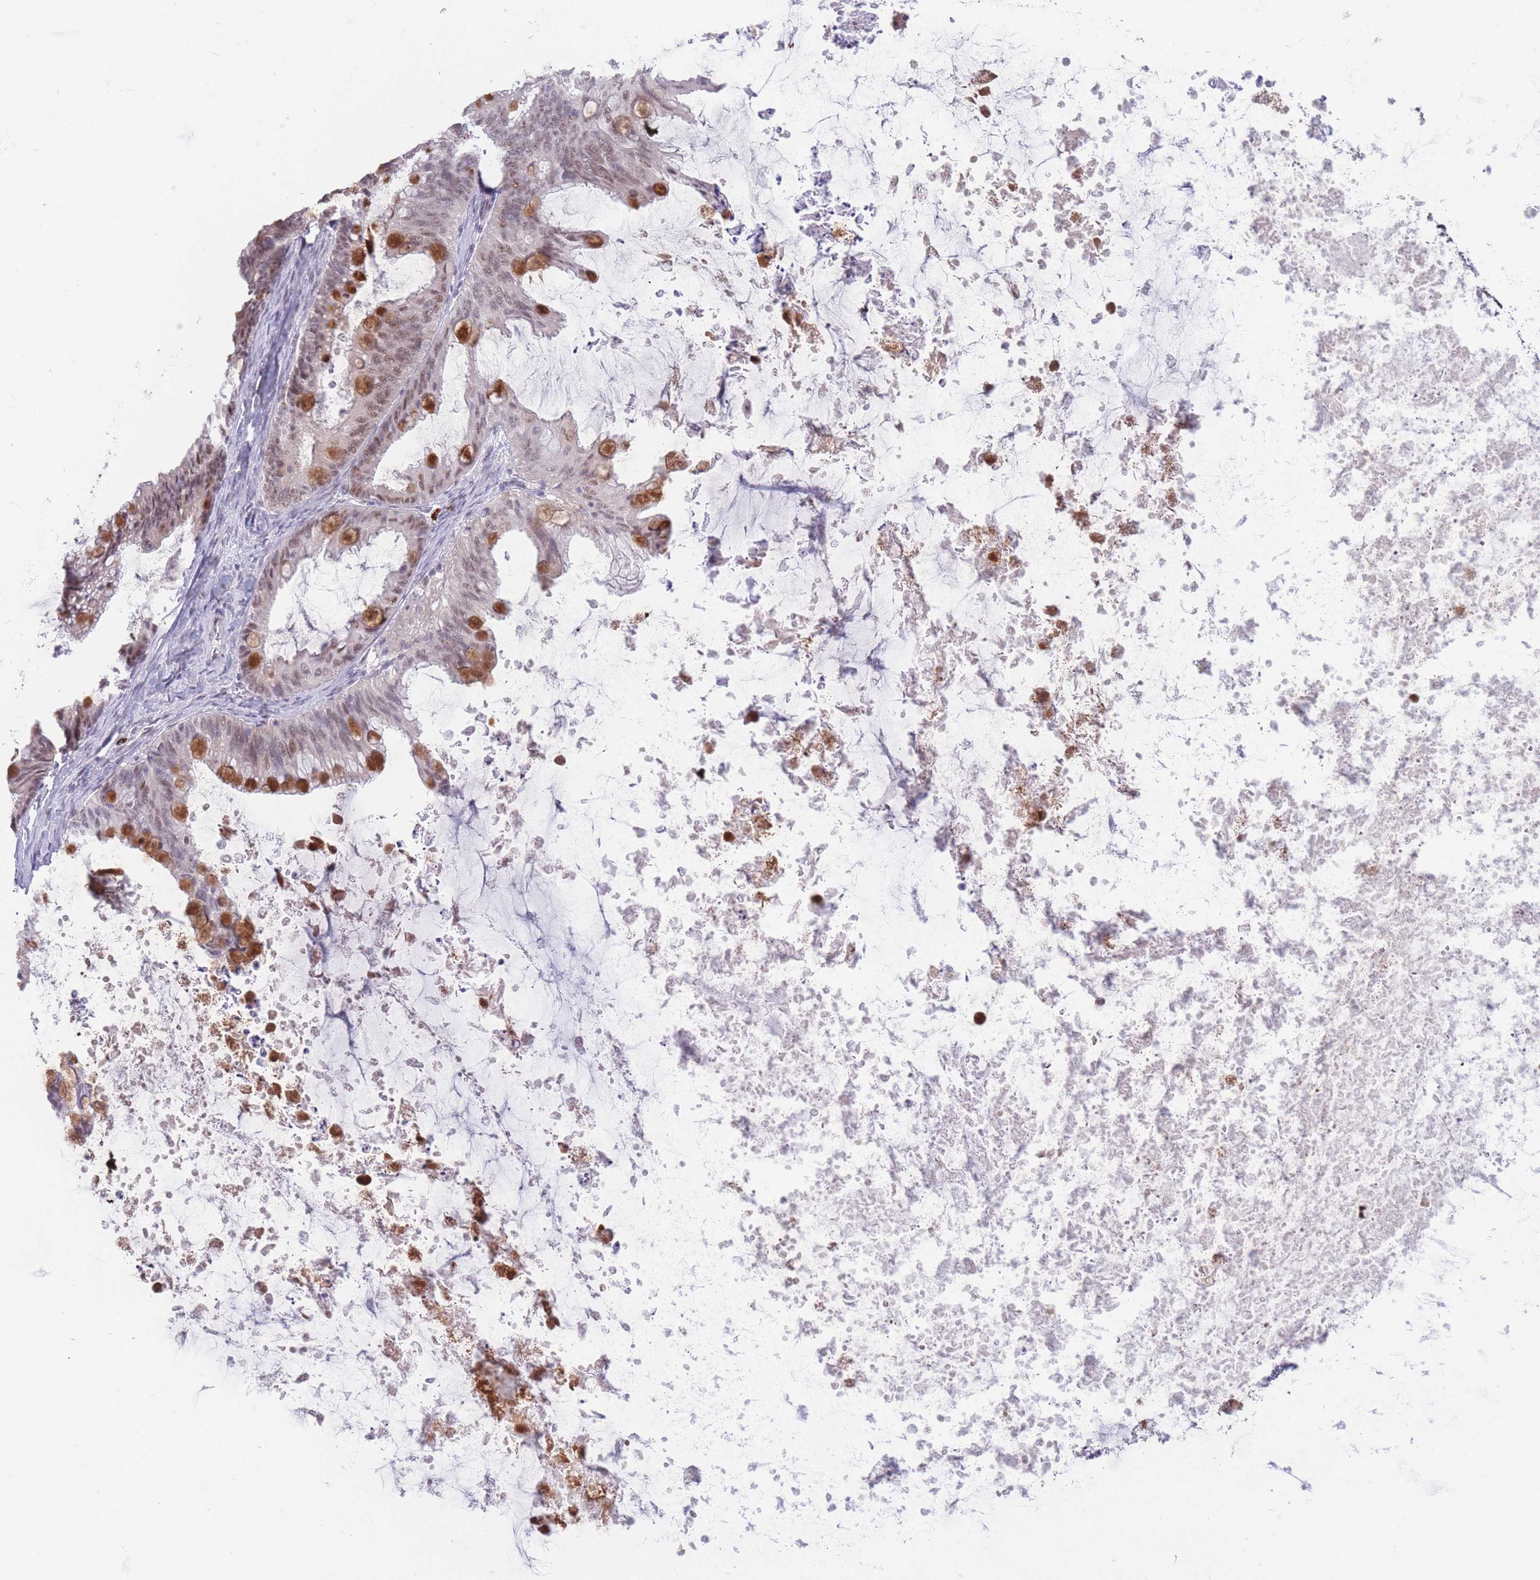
{"staining": {"intensity": "moderate", "quantity": "25%-75%", "location": "cytoplasmic/membranous,nuclear"}, "tissue": "ovarian cancer", "cell_type": "Tumor cells", "image_type": "cancer", "snomed": [{"axis": "morphology", "description": "Cystadenocarcinoma, mucinous, NOS"}, {"axis": "topography", "description": "Ovary"}], "caption": "Immunohistochemistry histopathology image of neoplastic tissue: human mucinous cystadenocarcinoma (ovarian) stained using immunohistochemistry (IHC) reveals medium levels of moderate protein expression localized specifically in the cytoplasmic/membranous and nuclear of tumor cells, appearing as a cytoplasmic/membranous and nuclear brown color.", "gene": "SMAD9", "patient": {"sex": "female", "age": 35}}